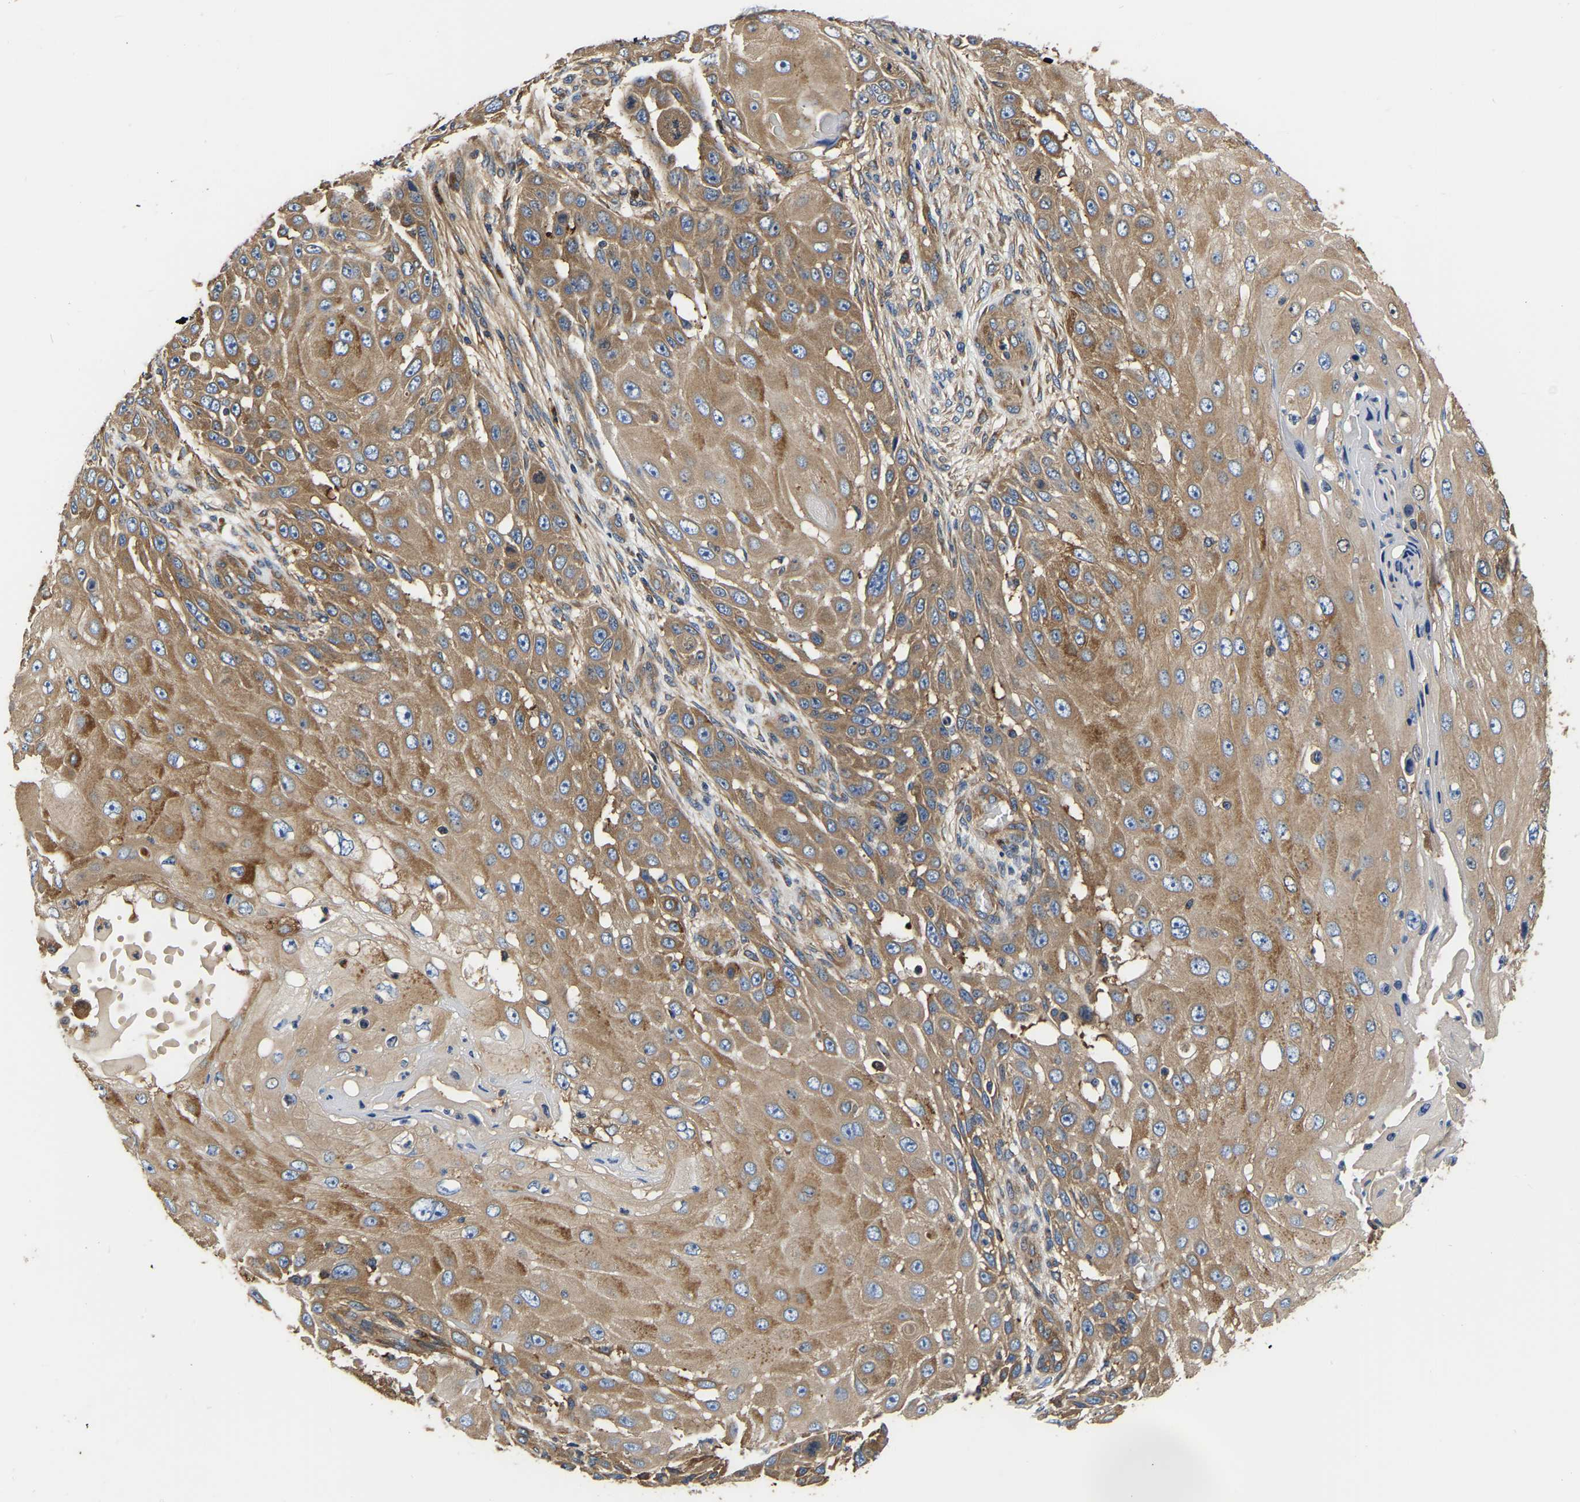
{"staining": {"intensity": "moderate", "quantity": ">75%", "location": "cytoplasmic/membranous"}, "tissue": "skin cancer", "cell_type": "Tumor cells", "image_type": "cancer", "snomed": [{"axis": "morphology", "description": "Squamous cell carcinoma, NOS"}, {"axis": "topography", "description": "Skin"}], "caption": "A histopathology image of human skin cancer stained for a protein demonstrates moderate cytoplasmic/membranous brown staining in tumor cells.", "gene": "GARS1", "patient": {"sex": "female", "age": 44}}